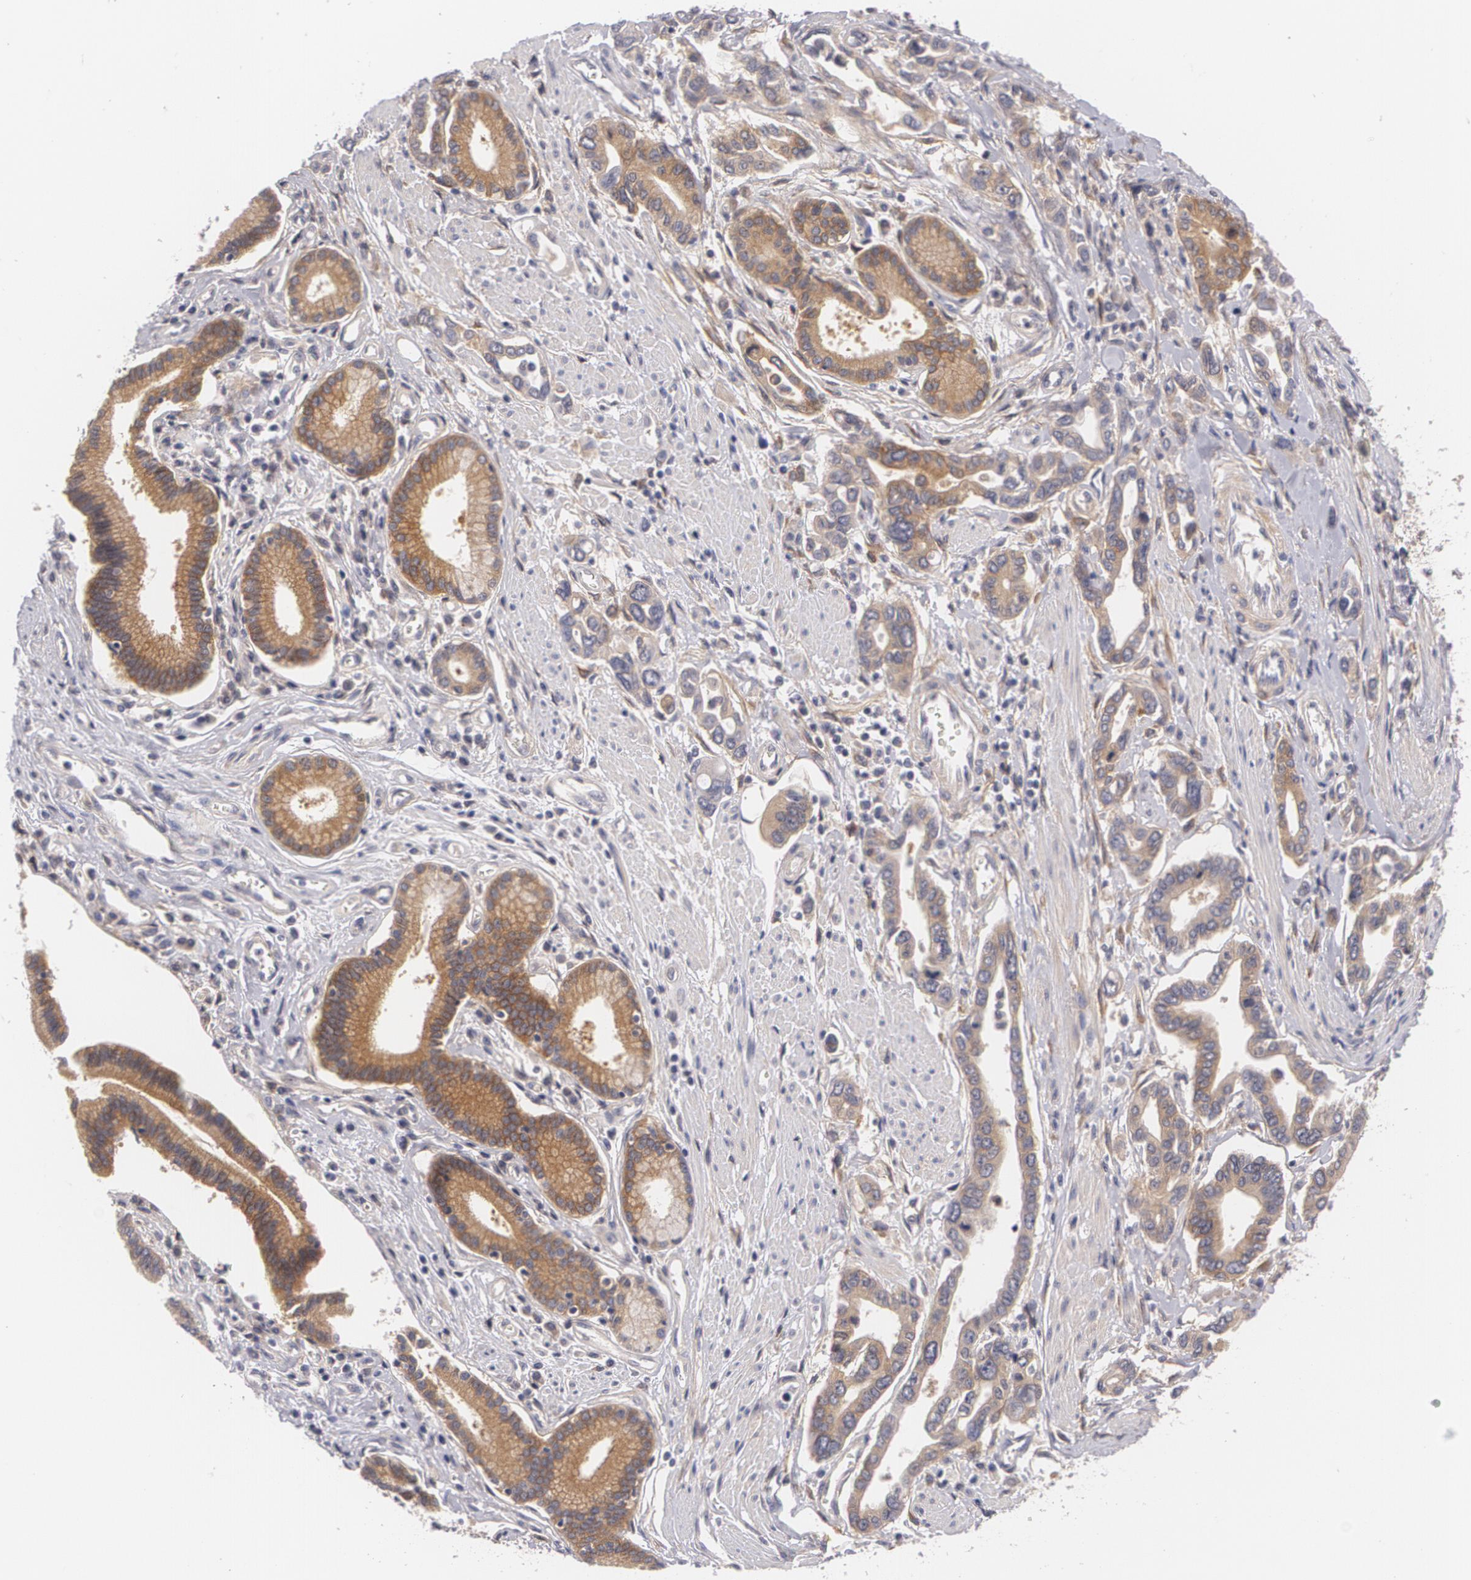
{"staining": {"intensity": "moderate", "quantity": "25%-75%", "location": "cytoplasmic/membranous"}, "tissue": "pancreatic cancer", "cell_type": "Tumor cells", "image_type": "cancer", "snomed": [{"axis": "morphology", "description": "Adenocarcinoma, NOS"}, {"axis": "topography", "description": "Pancreas"}], "caption": "Protein expression by immunohistochemistry (IHC) exhibits moderate cytoplasmic/membranous staining in approximately 25%-75% of tumor cells in pancreatic cancer (adenocarcinoma).", "gene": "CASK", "patient": {"sex": "female", "age": 57}}